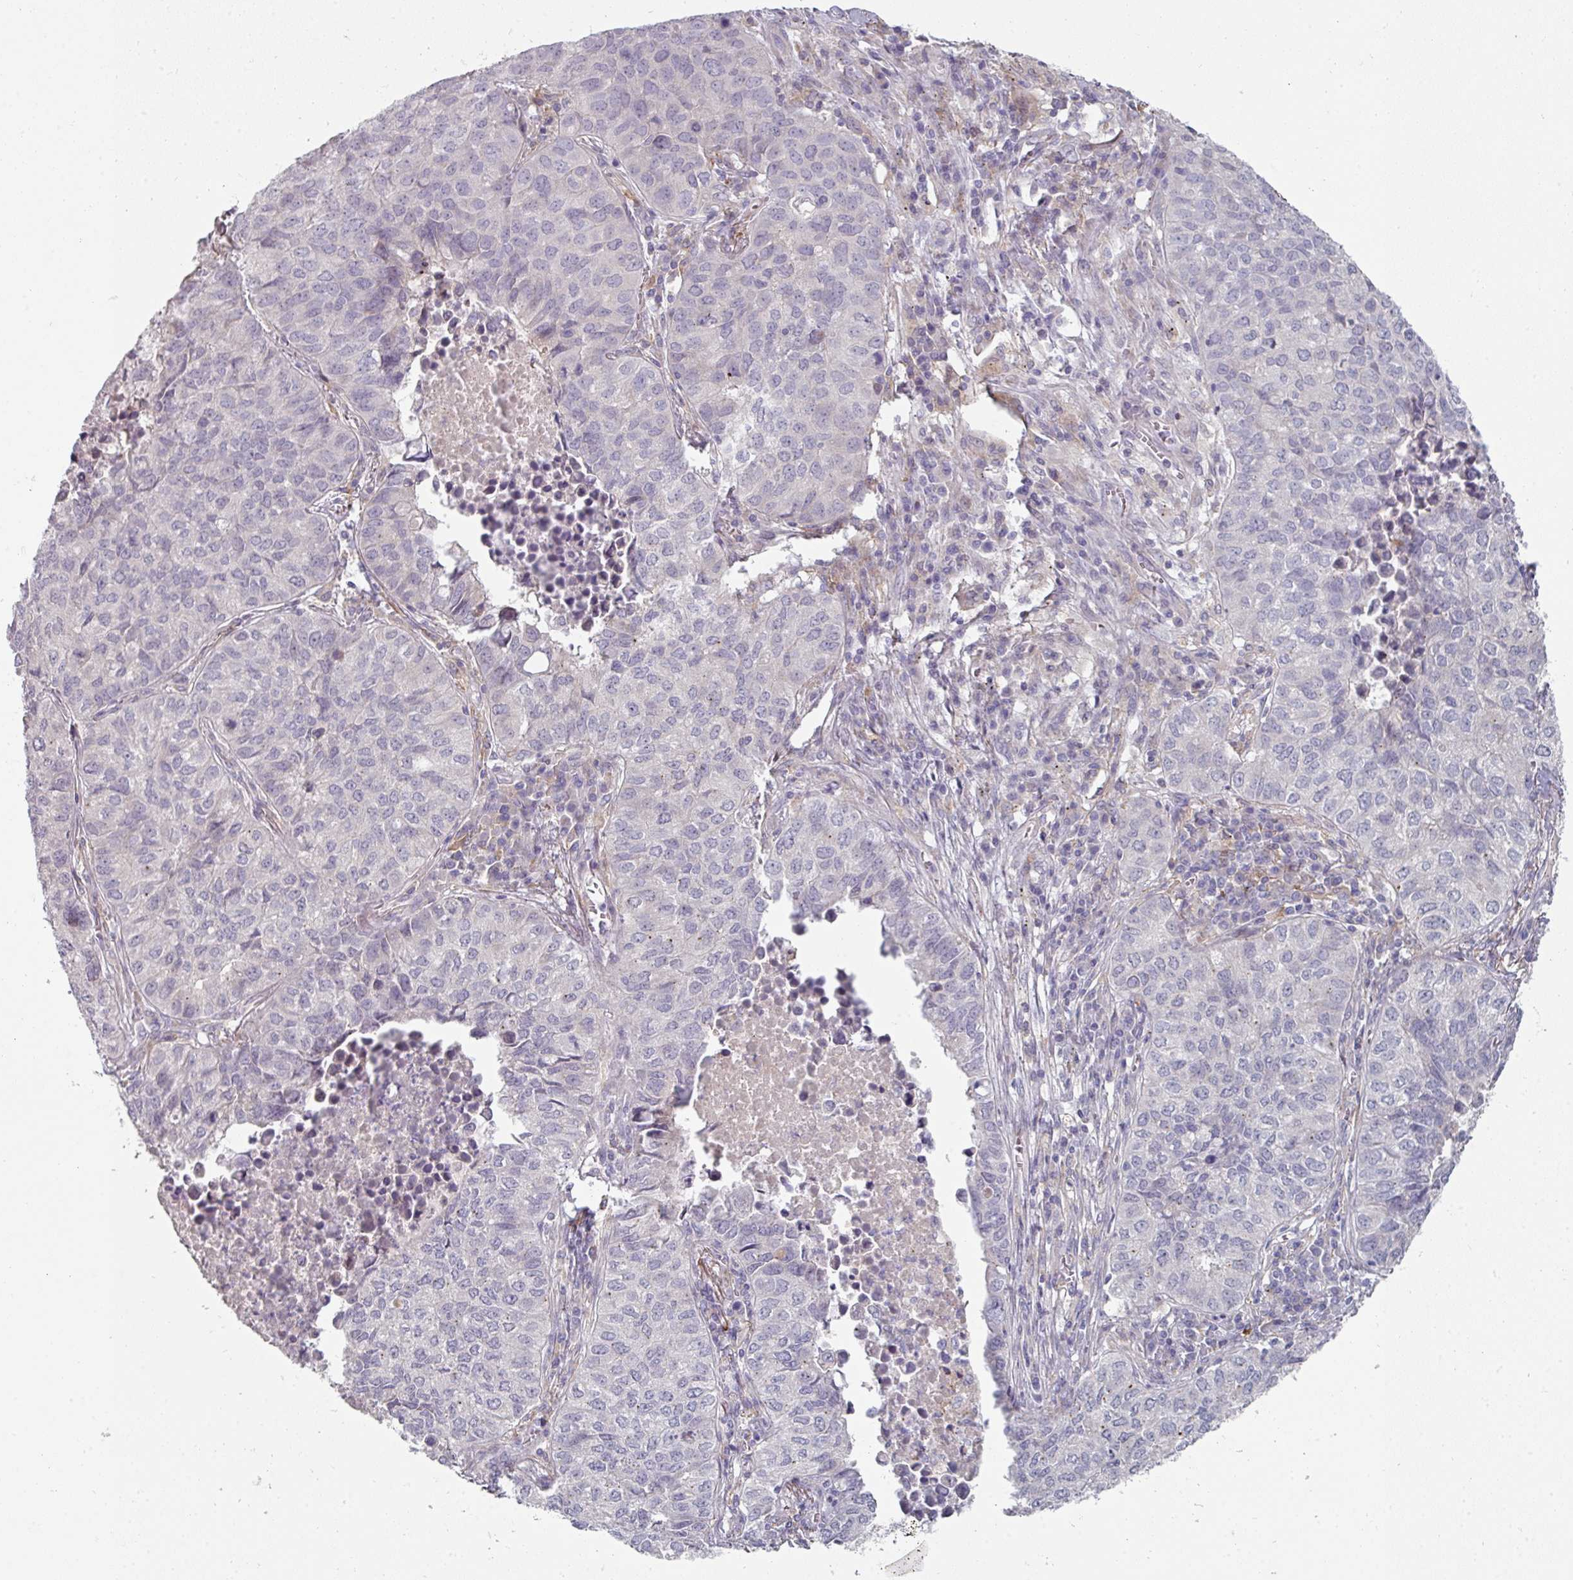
{"staining": {"intensity": "negative", "quantity": "none", "location": "none"}, "tissue": "lung cancer", "cell_type": "Tumor cells", "image_type": "cancer", "snomed": [{"axis": "morphology", "description": "Adenocarcinoma, NOS"}, {"axis": "topography", "description": "Lung"}], "caption": "Immunohistochemical staining of lung cancer (adenocarcinoma) demonstrates no significant expression in tumor cells.", "gene": "WSB2", "patient": {"sex": "female", "age": 50}}